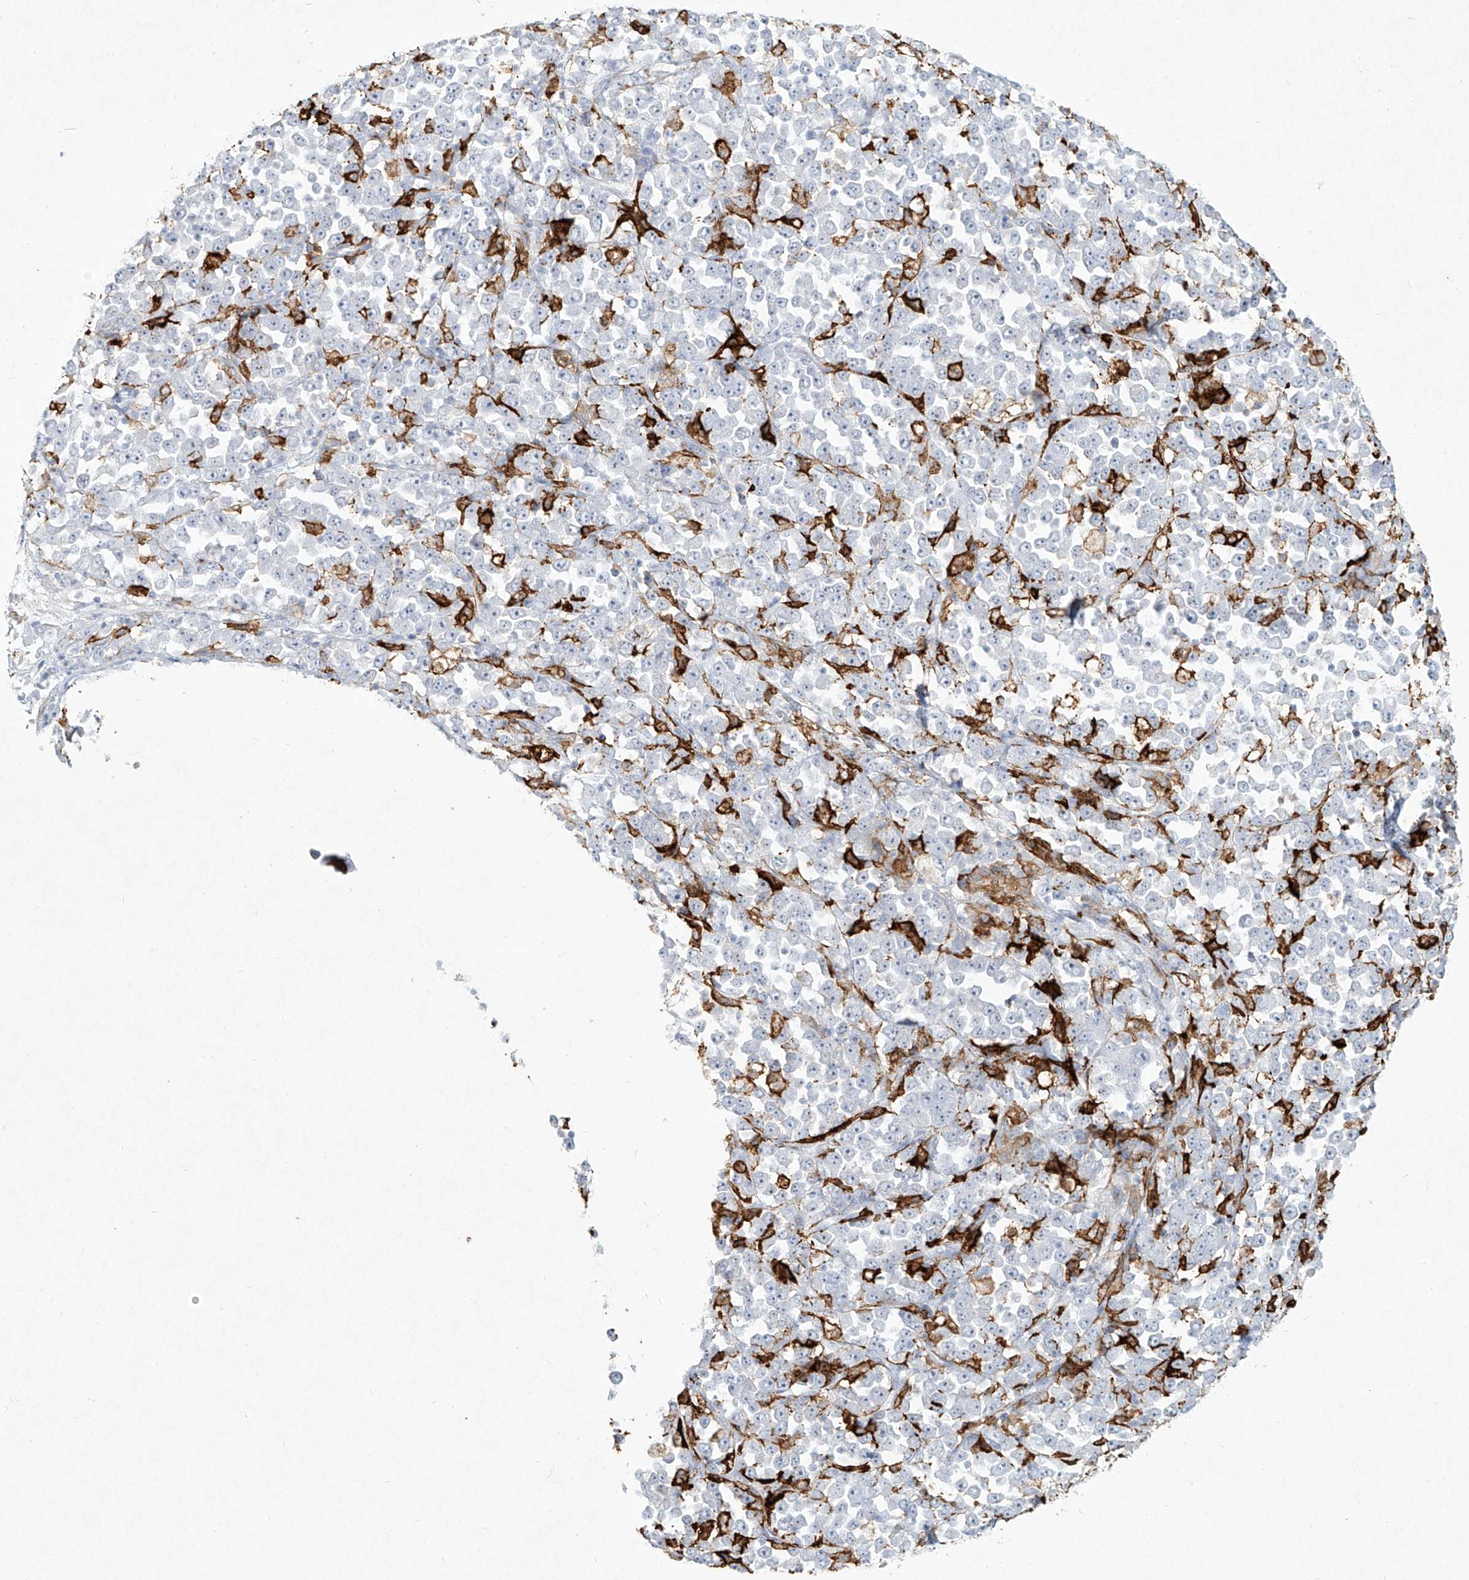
{"staining": {"intensity": "negative", "quantity": "none", "location": "none"}, "tissue": "stomach cancer", "cell_type": "Tumor cells", "image_type": "cancer", "snomed": [{"axis": "morphology", "description": "Normal tissue, NOS"}, {"axis": "morphology", "description": "Adenocarcinoma, NOS"}, {"axis": "topography", "description": "Stomach, upper"}, {"axis": "topography", "description": "Stomach"}], "caption": "DAB immunohistochemical staining of human stomach adenocarcinoma shows no significant staining in tumor cells.", "gene": "CD209", "patient": {"sex": "male", "age": 59}}